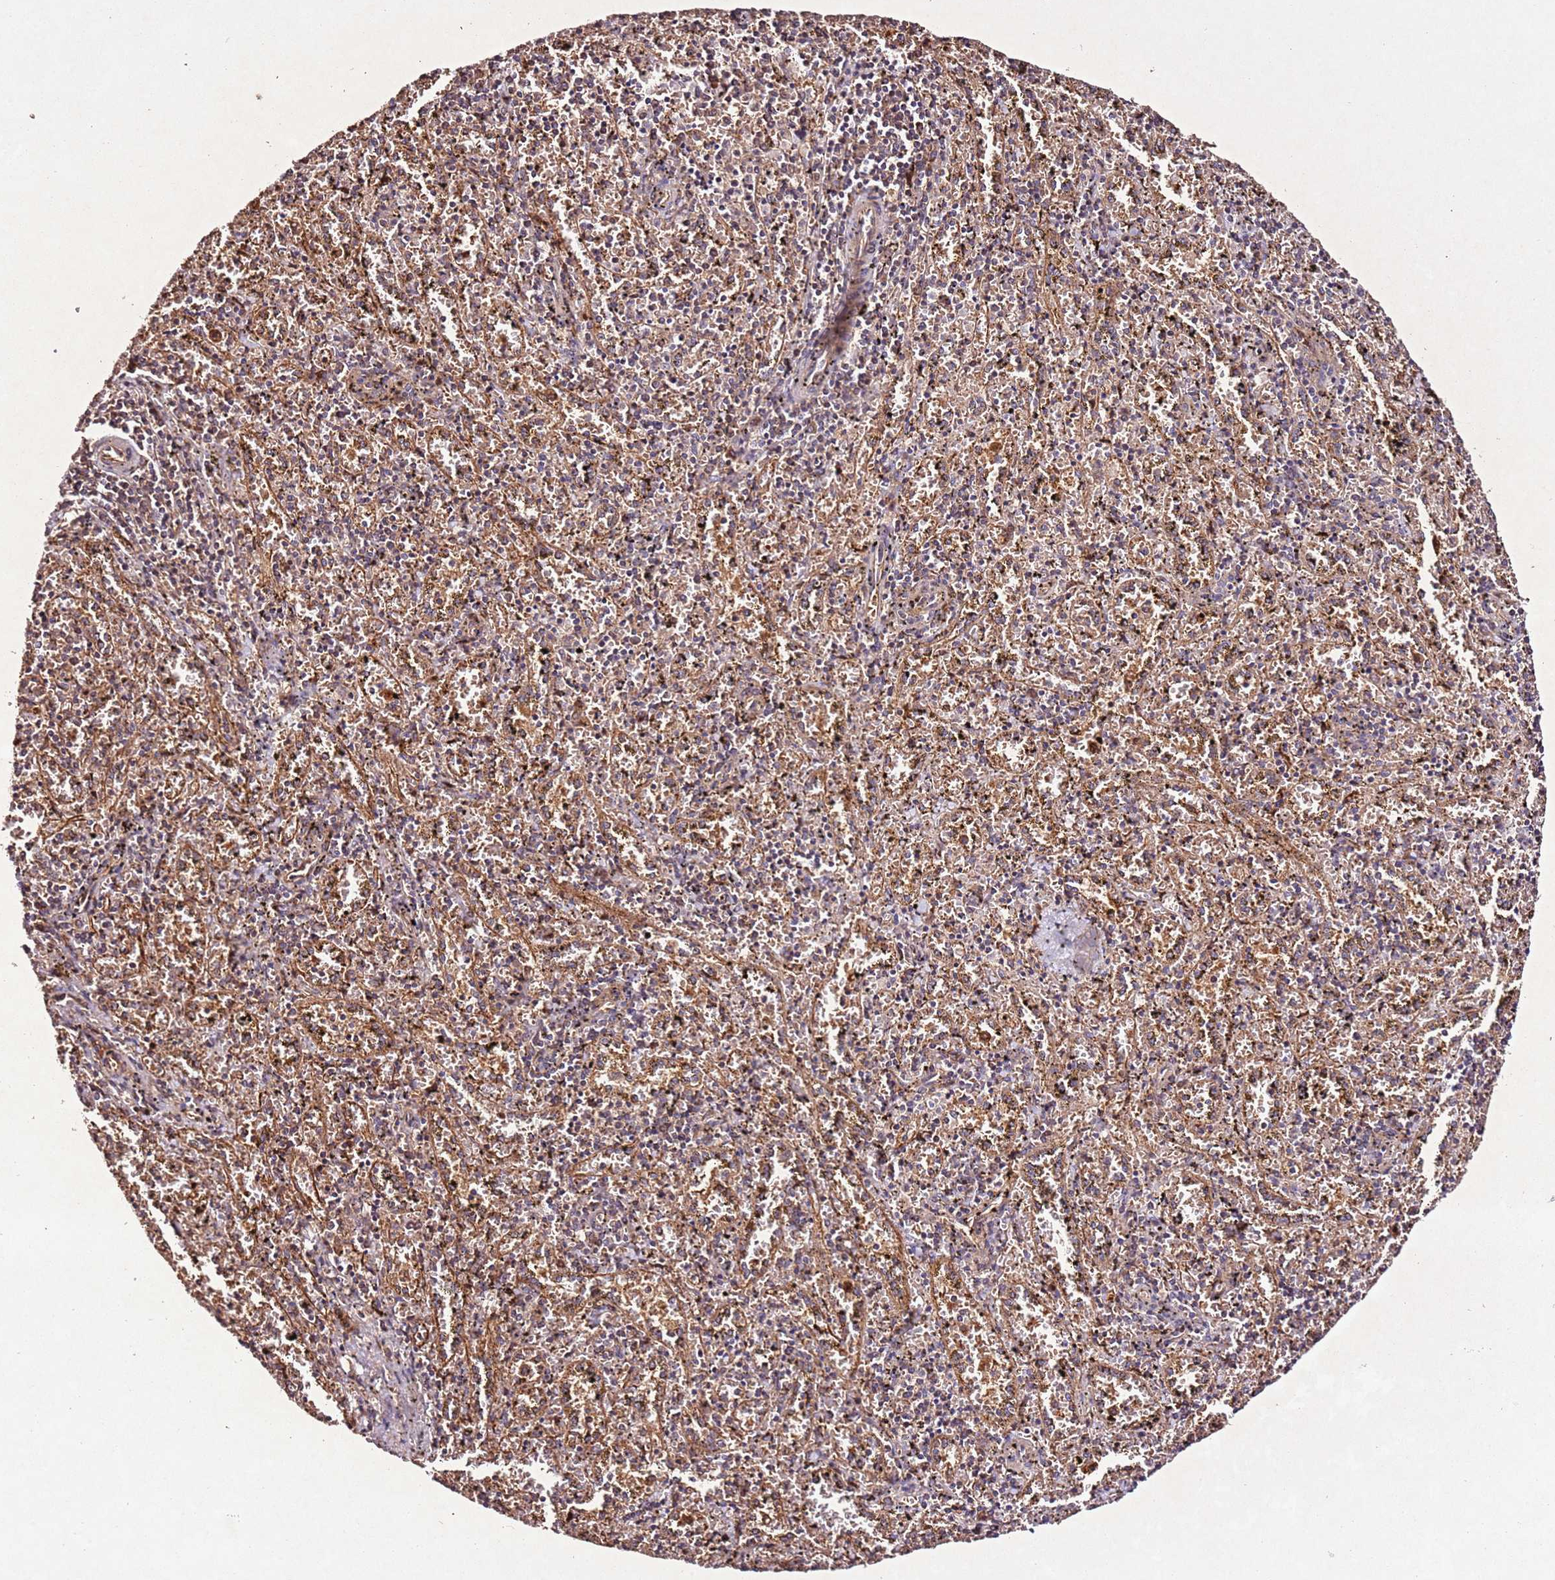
{"staining": {"intensity": "moderate", "quantity": ">75%", "location": "cytoplasmic/membranous"}, "tissue": "spleen", "cell_type": "Cells in red pulp", "image_type": "normal", "snomed": [{"axis": "morphology", "description": "Normal tissue, NOS"}, {"axis": "topography", "description": "Spleen"}], "caption": "Immunohistochemistry (IHC) (DAB (3,3'-diaminobenzidine)) staining of unremarkable human spleen shows moderate cytoplasmic/membranous protein expression in approximately >75% of cells in red pulp.", "gene": "PTMA", "patient": {"sex": "male", "age": 11}}